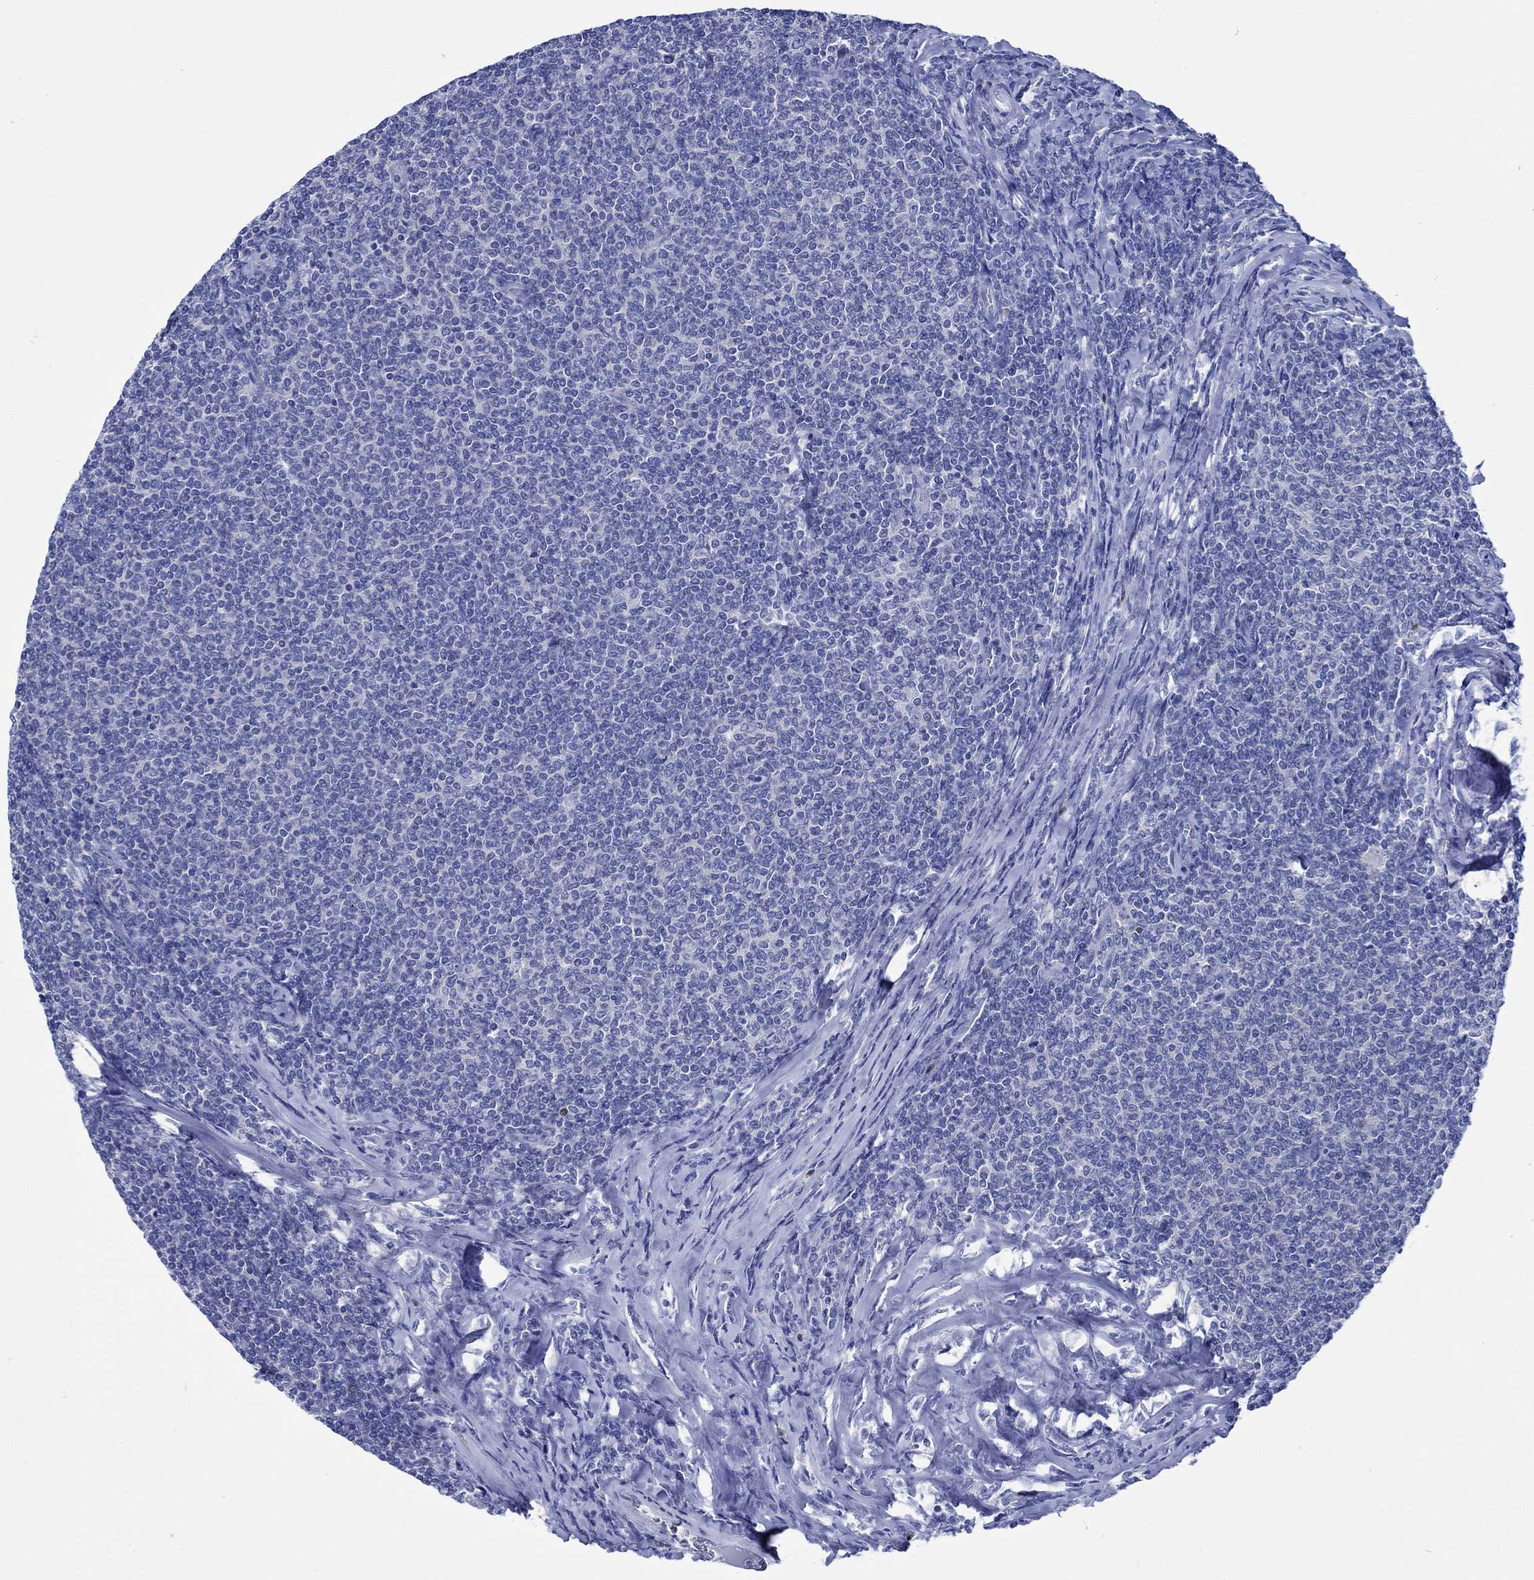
{"staining": {"intensity": "negative", "quantity": "none", "location": "none"}, "tissue": "lymphoma", "cell_type": "Tumor cells", "image_type": "cancer", "snomed": [{"axis": "morphology", "description": "Malignant lymphoma, non-Hodgkin's type, Low grade"}, {"axis": "topography", "description": "Lymph node"}], "caption": "Immunohistochemistry micrograph of neoplastic tissue: human lymphoma stained with DAB (3,3'-diaminobenzidine) reveals no significant protein positivity in tumor cells.", "gene": "PTPRN2", "patient": {"sex": "male", "age": 52}}